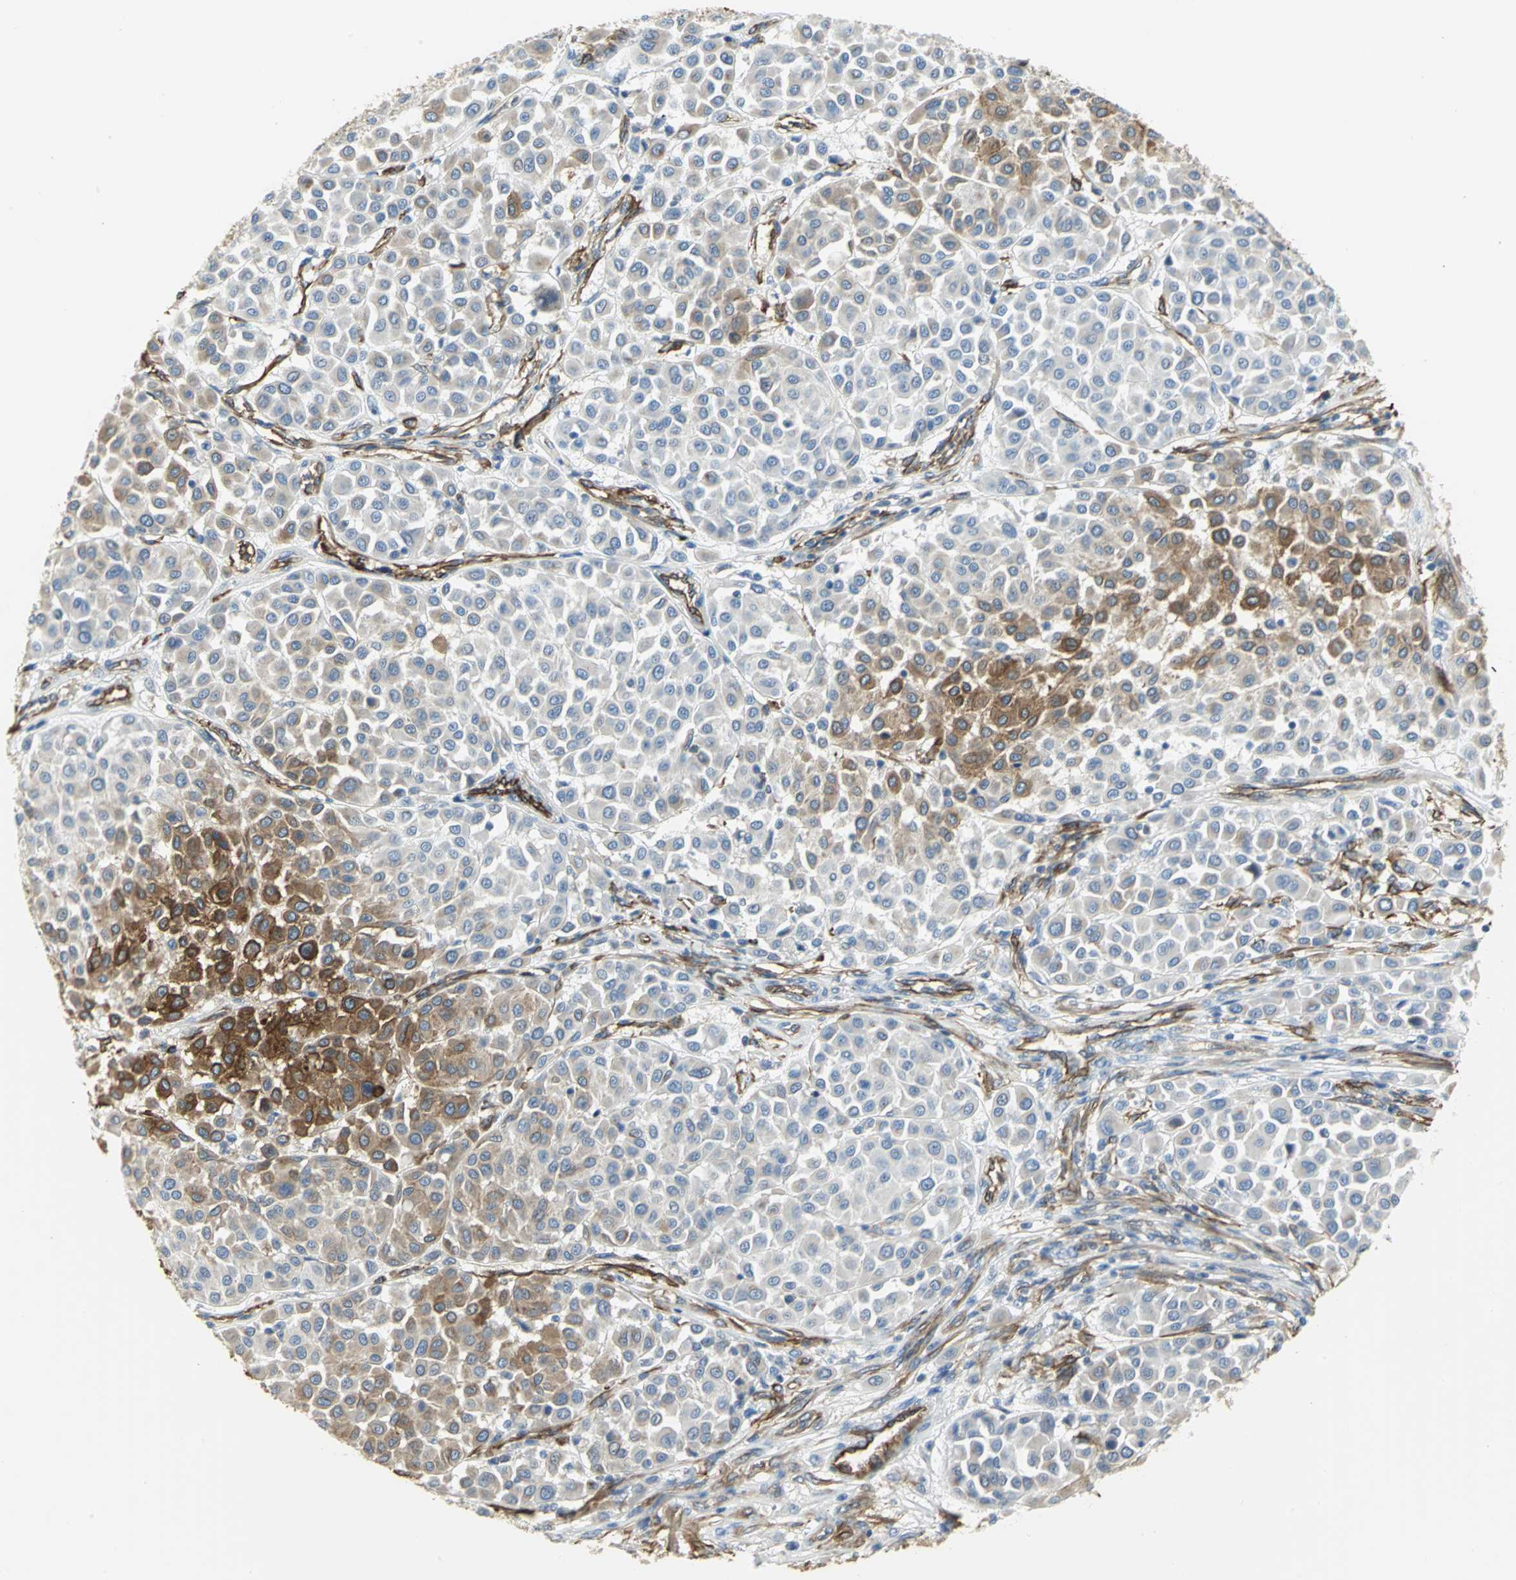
{"staining": {"intensity": "strong", "quantity": "25%-75%", "location": "cytoplasmic/membranous"}, "tissue": "melanoma", "cell_type": "Tumor cells", "image_type": "cancer", "snomed": [{"axis": "morphology", "description": "Malignant melanoma, Metastatic site"}, {"axis": "topography", "description": "Soft tissue"}], "caption": "Melanoma stained with IHC exhibits strong cytoplasmic/membranous positivity in approximately 25%-75% of tumor cells.", "gene": "FLNB", "patient": {"sex": "male", "age": 41}}